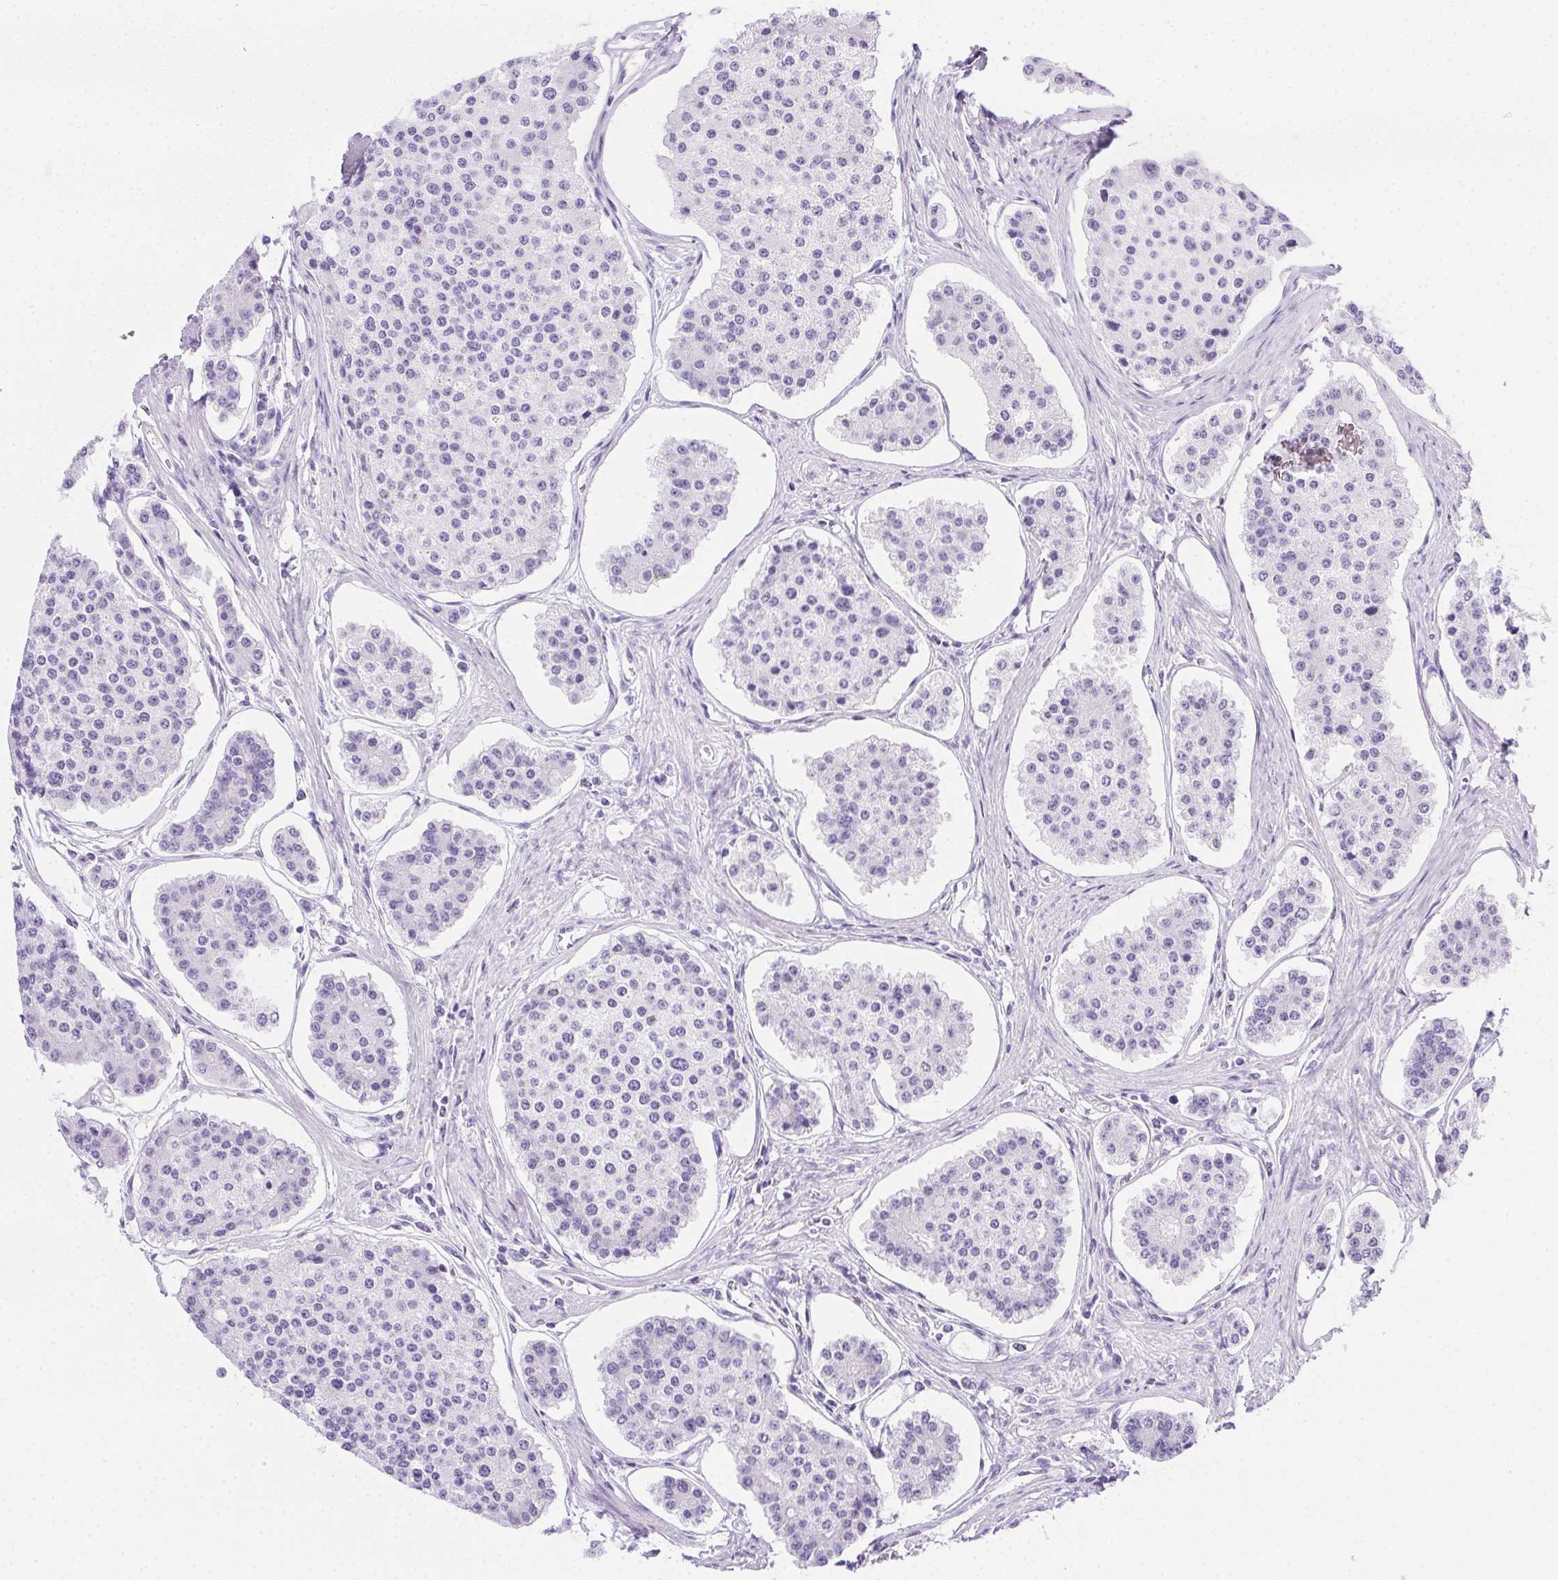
{"staining": {"intensity": "negative", "quantity": "none", "location": "none"}, "tissue": "carcinoid", "cell_type": "Tumor cells", "image_type": "cancer", "snomed": [{"axis": "morphology", "description": "Carcinoid, malignant, NOS"}, {"axis": "topography", "description": "Small intestine"}], "caption": "This is an immunohistochemistry (IHC) photomicrograph of human carcinoid (malignant). There is no expression in tumor cells.", "gene": "SPACA5B", "patient": {"sex": "female", "age": 65}}